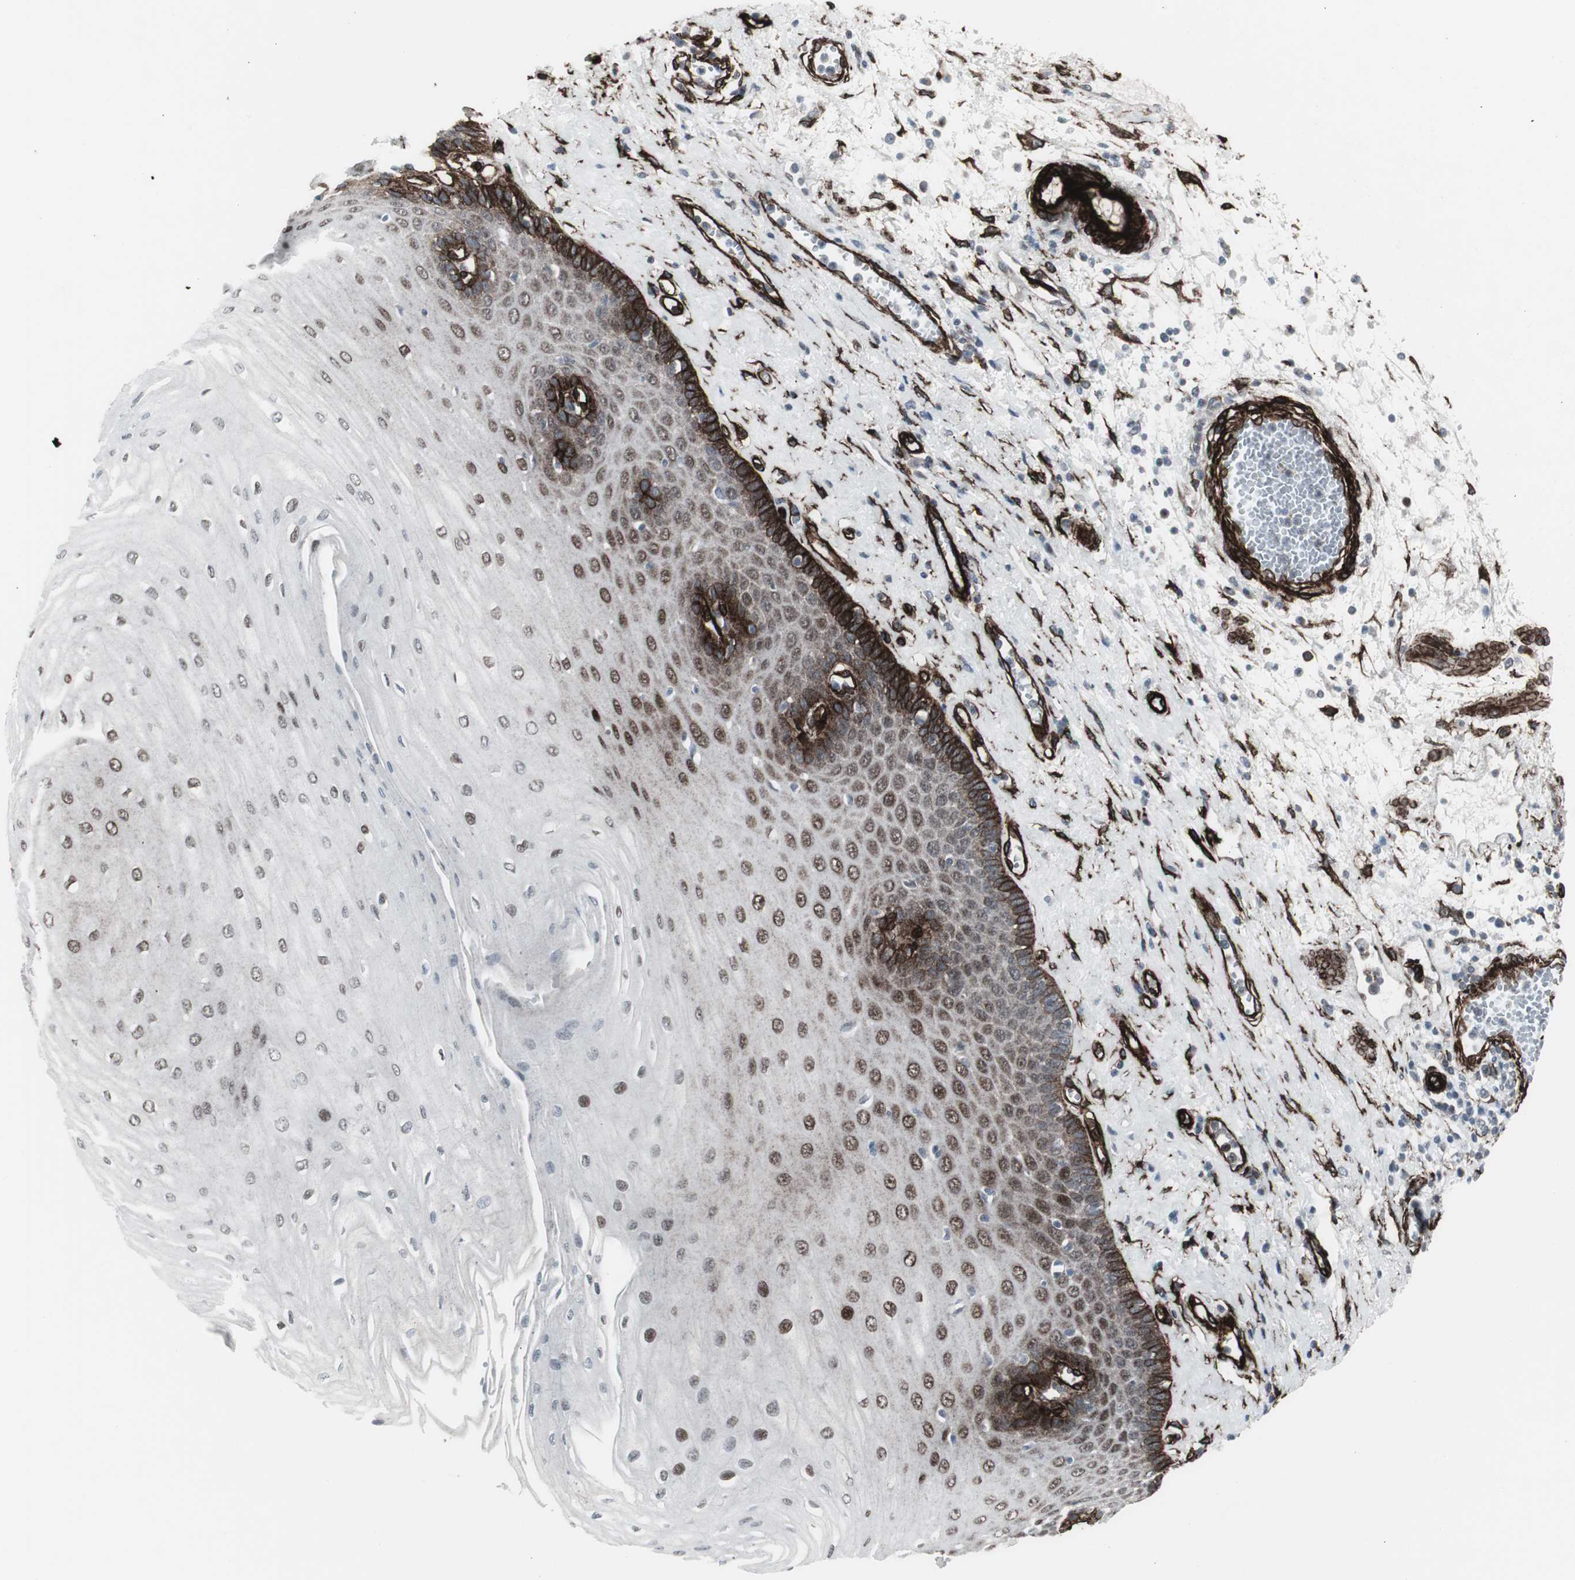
{"staining": {"intensity": "moderate", "quantity": "25%-75%", "location": "cytoplasmic/membranous,nuclear"}, "tissue": "esophagus", "cell_type": "Squamous epithelial cells", "image_type": "normal", "snomed": [{"axis": "morphology", "description": "Normal tissue, NOS"}, {"axis": "morphology", "description": "Squamous cell carcinoma, NOS"}, {"axis": "topography", "description": "Esophagus"}], "caption": "Immunohistochemistry (DAB (3,3'-diaminobenzidine)) staining of unremarkable esophagus shows moderate cytoplasmic/membranous,nuclear protein expression in about 25%-75% of squamous epithelial cells.", "gene": "PDGFA", "patient": {"sex": "male", "age": 65}}